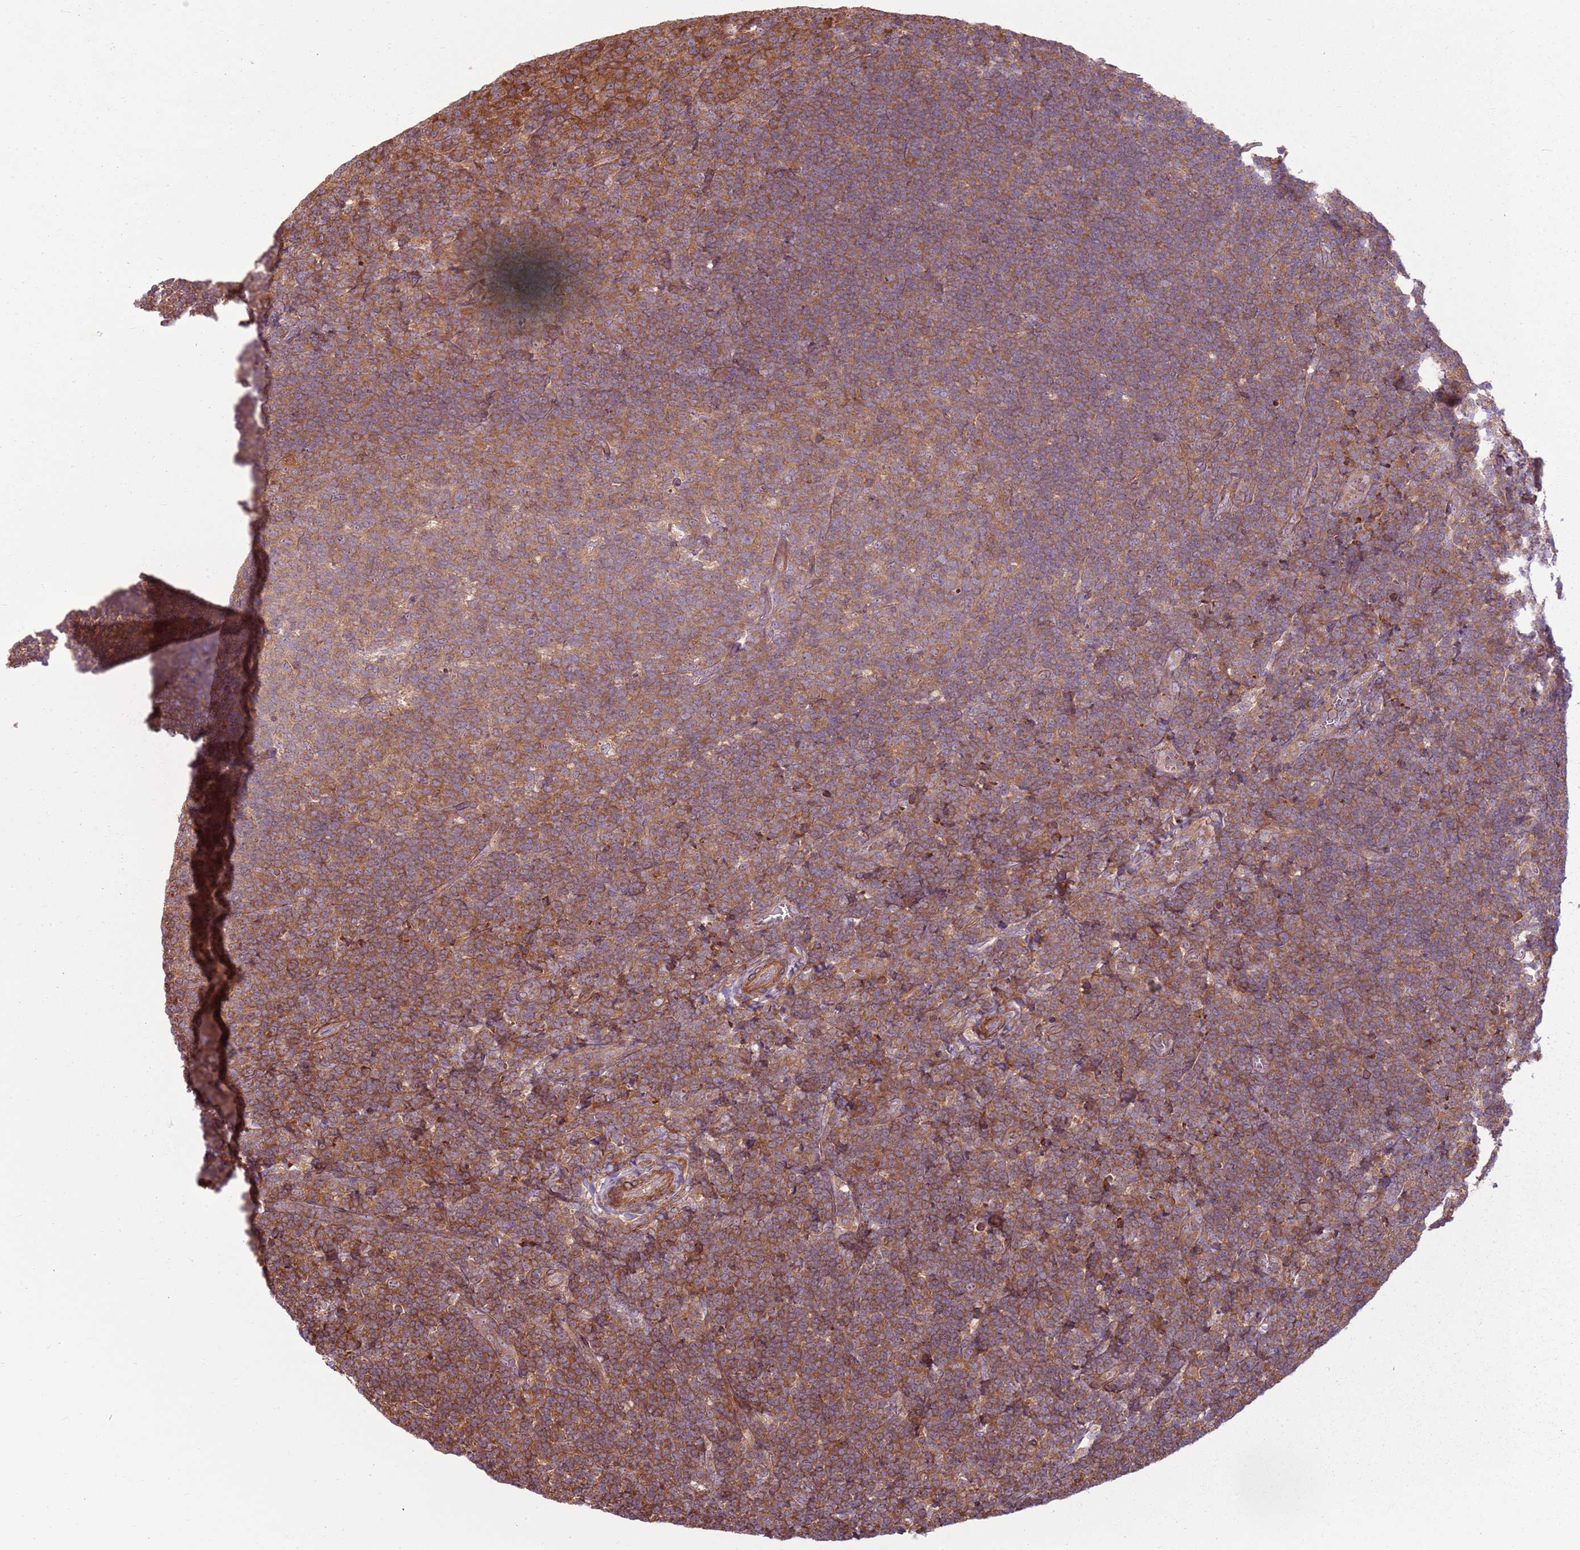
{"staining": {"intensity": "moderate", "quantity": ">75%", "location": "cytoplasmic/membranous"}, "tissue": "tonsil", "cell_type": "Germinal center cells", "image_type": "normal", "snomed": [{"axis": "morphology", "description": "Normal tissue, NOS"}, {"axis": "topography", "description": "Tonsil"}], "caption": "High-magnification brightfield microscopy of unremarkable tonsil stained with DAB (brown) and counterstained with hematoxylin (blue). germinal center cells exhibit moderate cytoplasmic/membranous staining is appreciated in approximately>75% of cells.", "gene": "RPL21", "patient": {"sex": "female", "age": 10}}